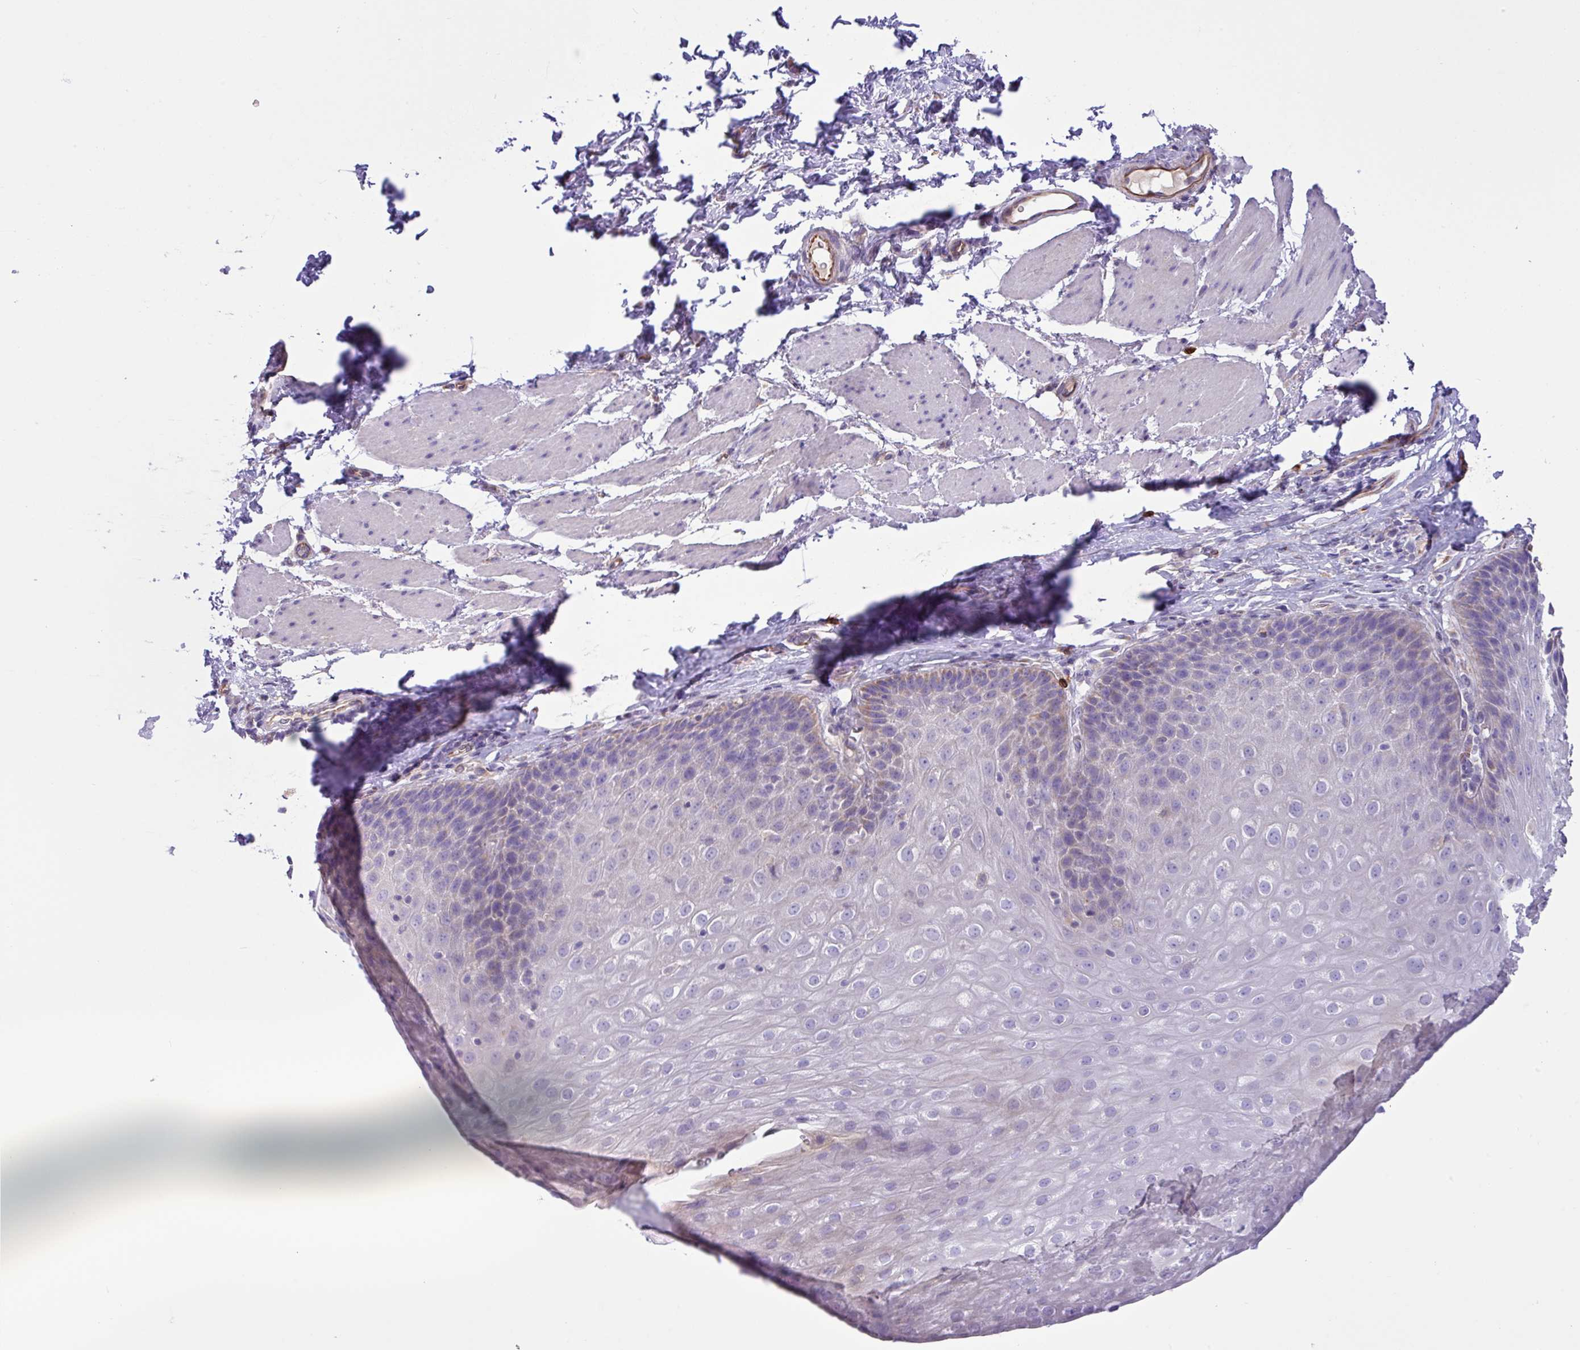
{"staining": {"intensity": "negative", "quantity": "none", "location": "none"}, "tissue": "esophagus", "cell_type": "Squamous epithelial cells", "image_type": "normal", "snomed": [{"axis": "morphology", "description": "Normal tissue, NOS"}, {"axis": "topography", "description": "Esophagus"}], "caption": "This micrograph is of unremarkable esophagus stained with IHC to label a protein in brown with the nuclei are counter-stained blue. There is no positivity in squamous epithelial cells.", "gene": "MRM2", "patient": {"sex": "female", "age": 61}}